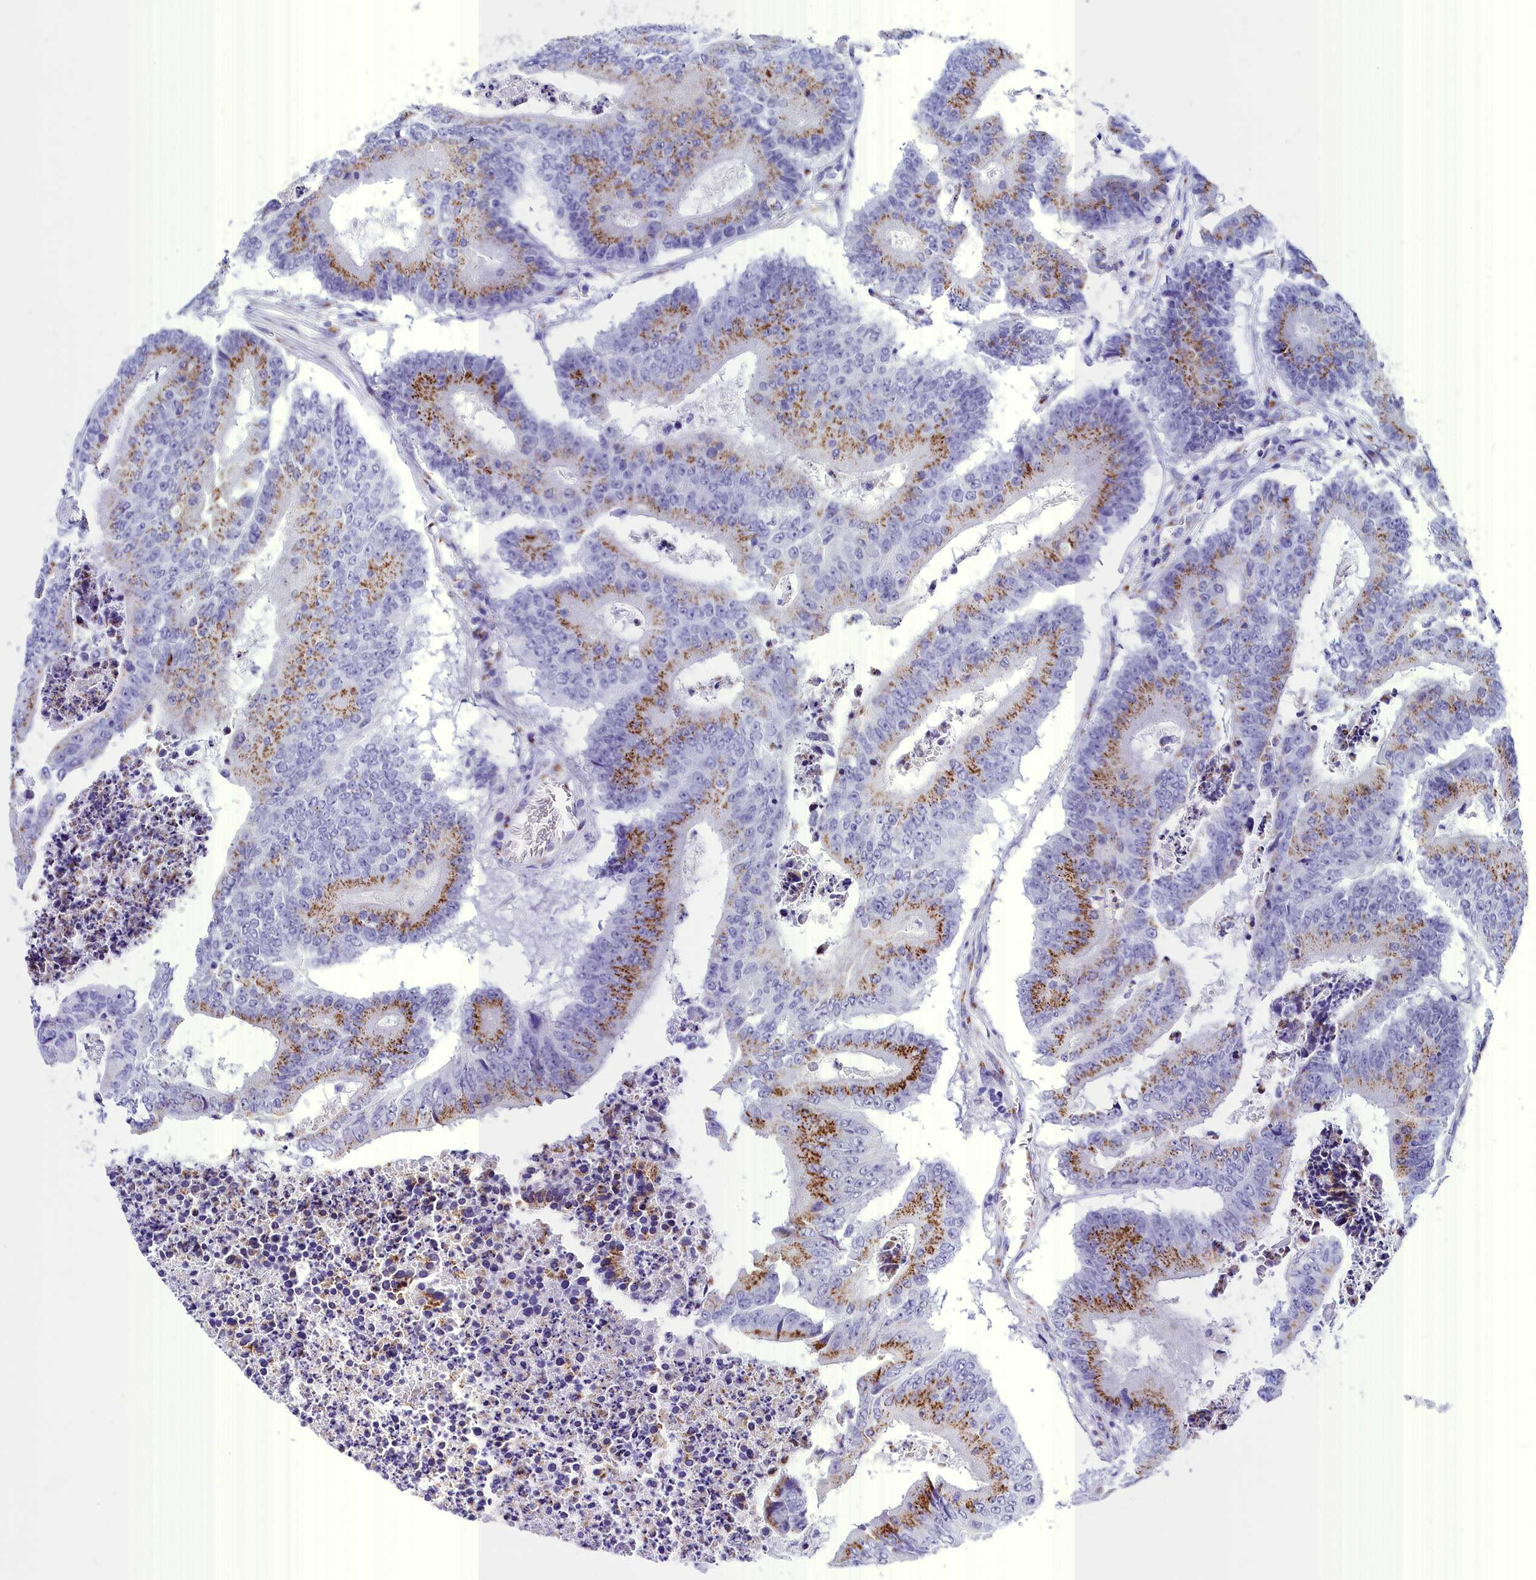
{"staining": {"intensity": "moderate", "quantity": ">75%", "location": "cytoplasmic/membranous"}, "tissue": "colorectal cancer", "cell_type": "Tumor cells", "image_type": "cancer", "snomed": [{"axis": "morphology", "description": "Adenocarcinoma, NOS"}, {"axis": "topography", "description": "Colon"}], "caption": "High-power microscopy captured an immunohistochemistry (IHC) micrograph of colorectal cancer (adenocarcinoma), revealing moderate cytoplasmic/membranous positivity in approximately >75% of tumor cells.", "gene": "AP3B2", "patient": {"sex": "male", "age": 87}}